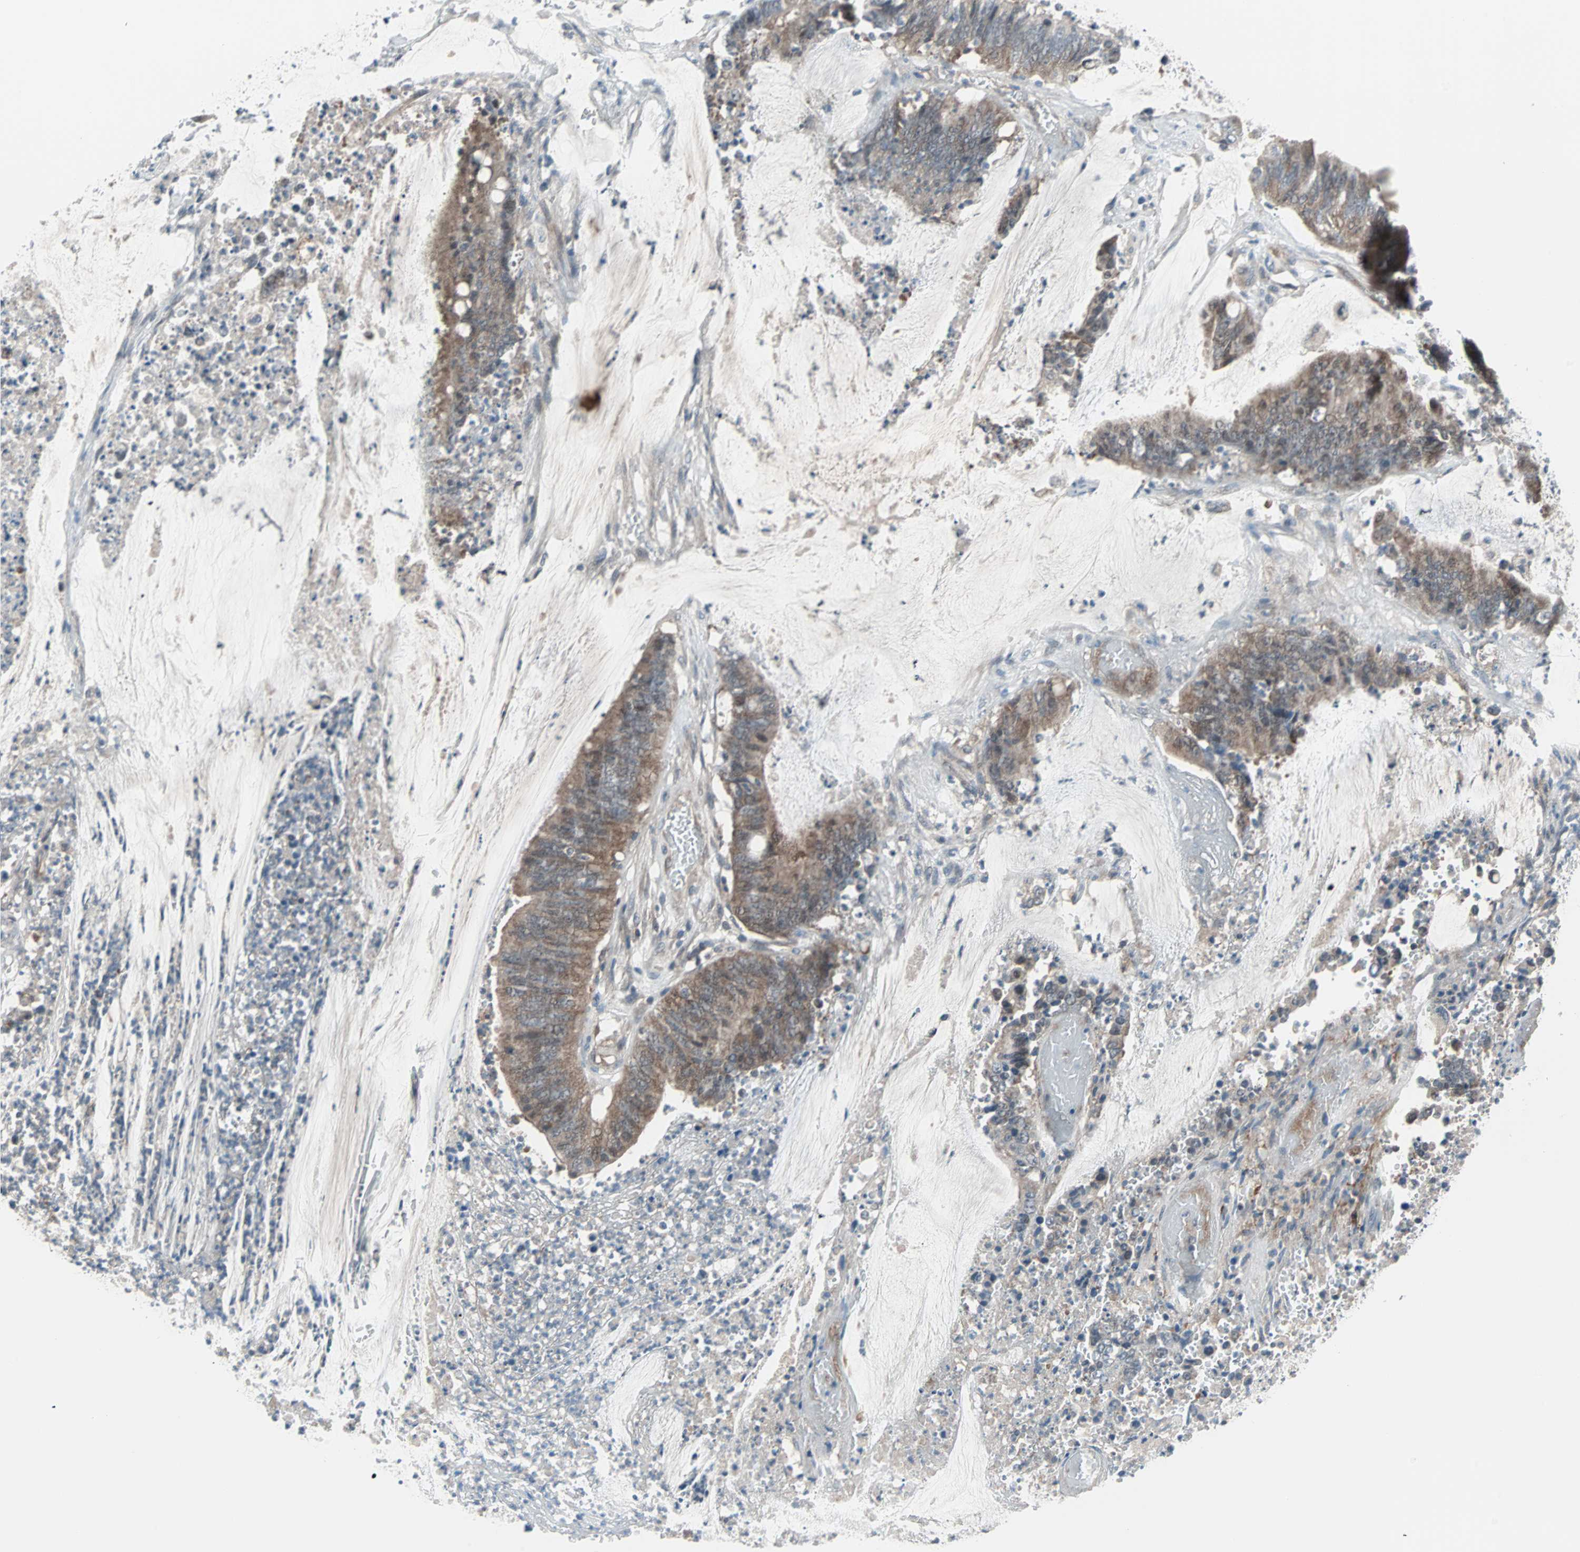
{"staining": {"intensity": "moderate", "quantity": ">75%", "location": "cytoplasmic/membranous"}, "tissue": "colorectal cancer", "cell_type": "Tumor cells", "image_type": "cancer", "snomed": [{"axis": "morphology", "description": "Adenocarcinoma, NOS"}, {"axis": "topography", "description": "Rectum"}], "caption": "Human colorectal cancer (adenocarcinoma) stained for a protein (brown) exhibits moderate cytoplasmic/membranous positive staining in about >75% of tumor cells.", "gene": "CASP3", "patient": {"sex": "female", "age": 66}}